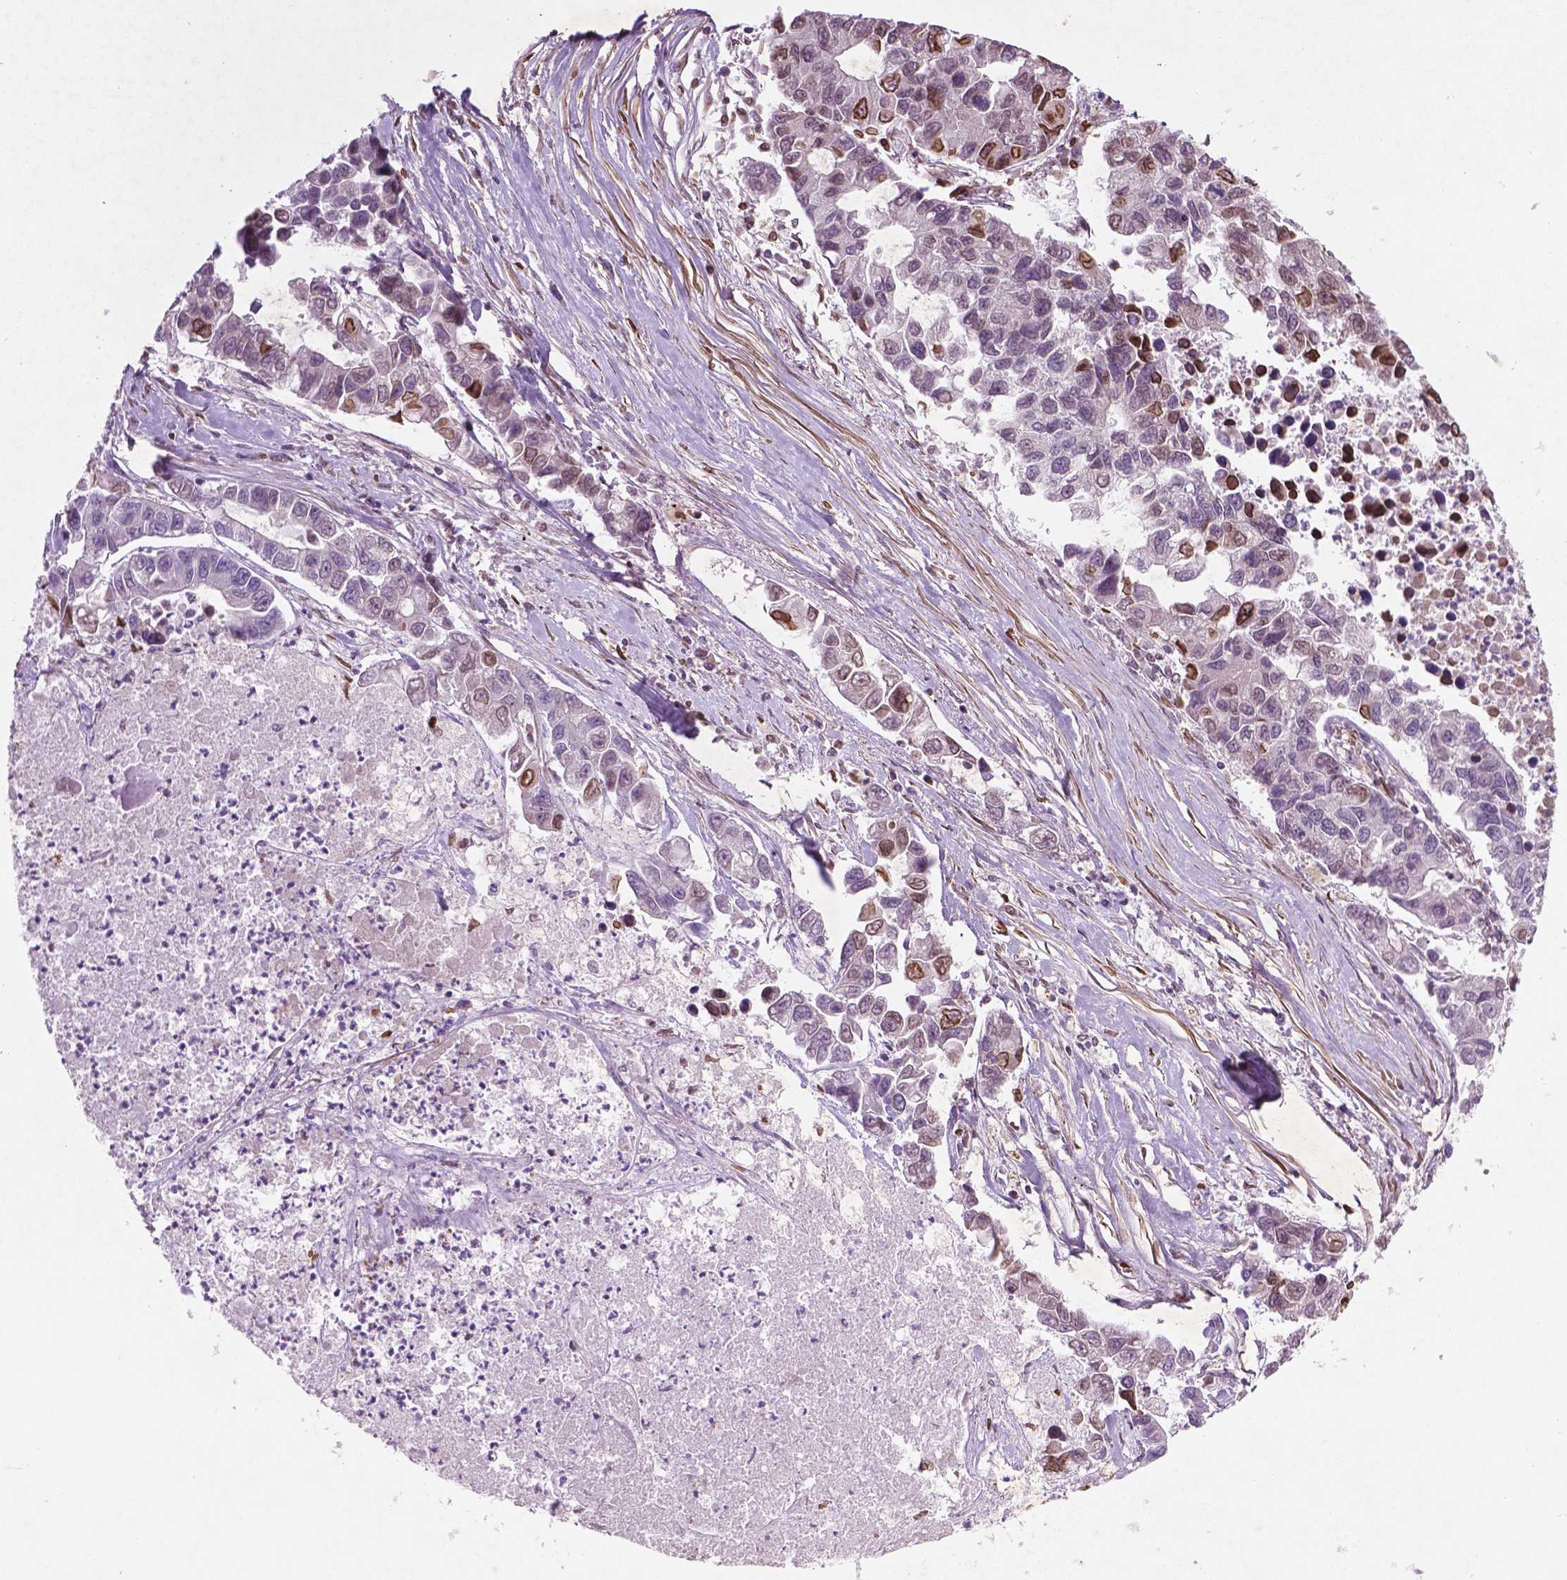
{"staining": {"intensity": "moderate", "quantity": "25%-75%", "location": "cytoplasmic/membranous,nuclear"}, "tissue": "lung cancer", "cell_type": "Tumor cells", "image_type": "cancer", "snomed": [{"axis": "morphology", "description": "Adenocarcinoma, NOS"}, {"axis": "topography", "description": "Bronchus"}, {"axis": "topography", "description": "Lung"}], "caption": "Immunohistochemistry (IHC) photomicrograph of lung adenocarcinoma stained for a protein (brown), which demonstrates medium levels of moderate cytoplasmic/membranous and nuclear expression in approximately 25%-75% of tumor cells.", "gene": "TCHP", "patient": {"sex": "female", "age": 51}}